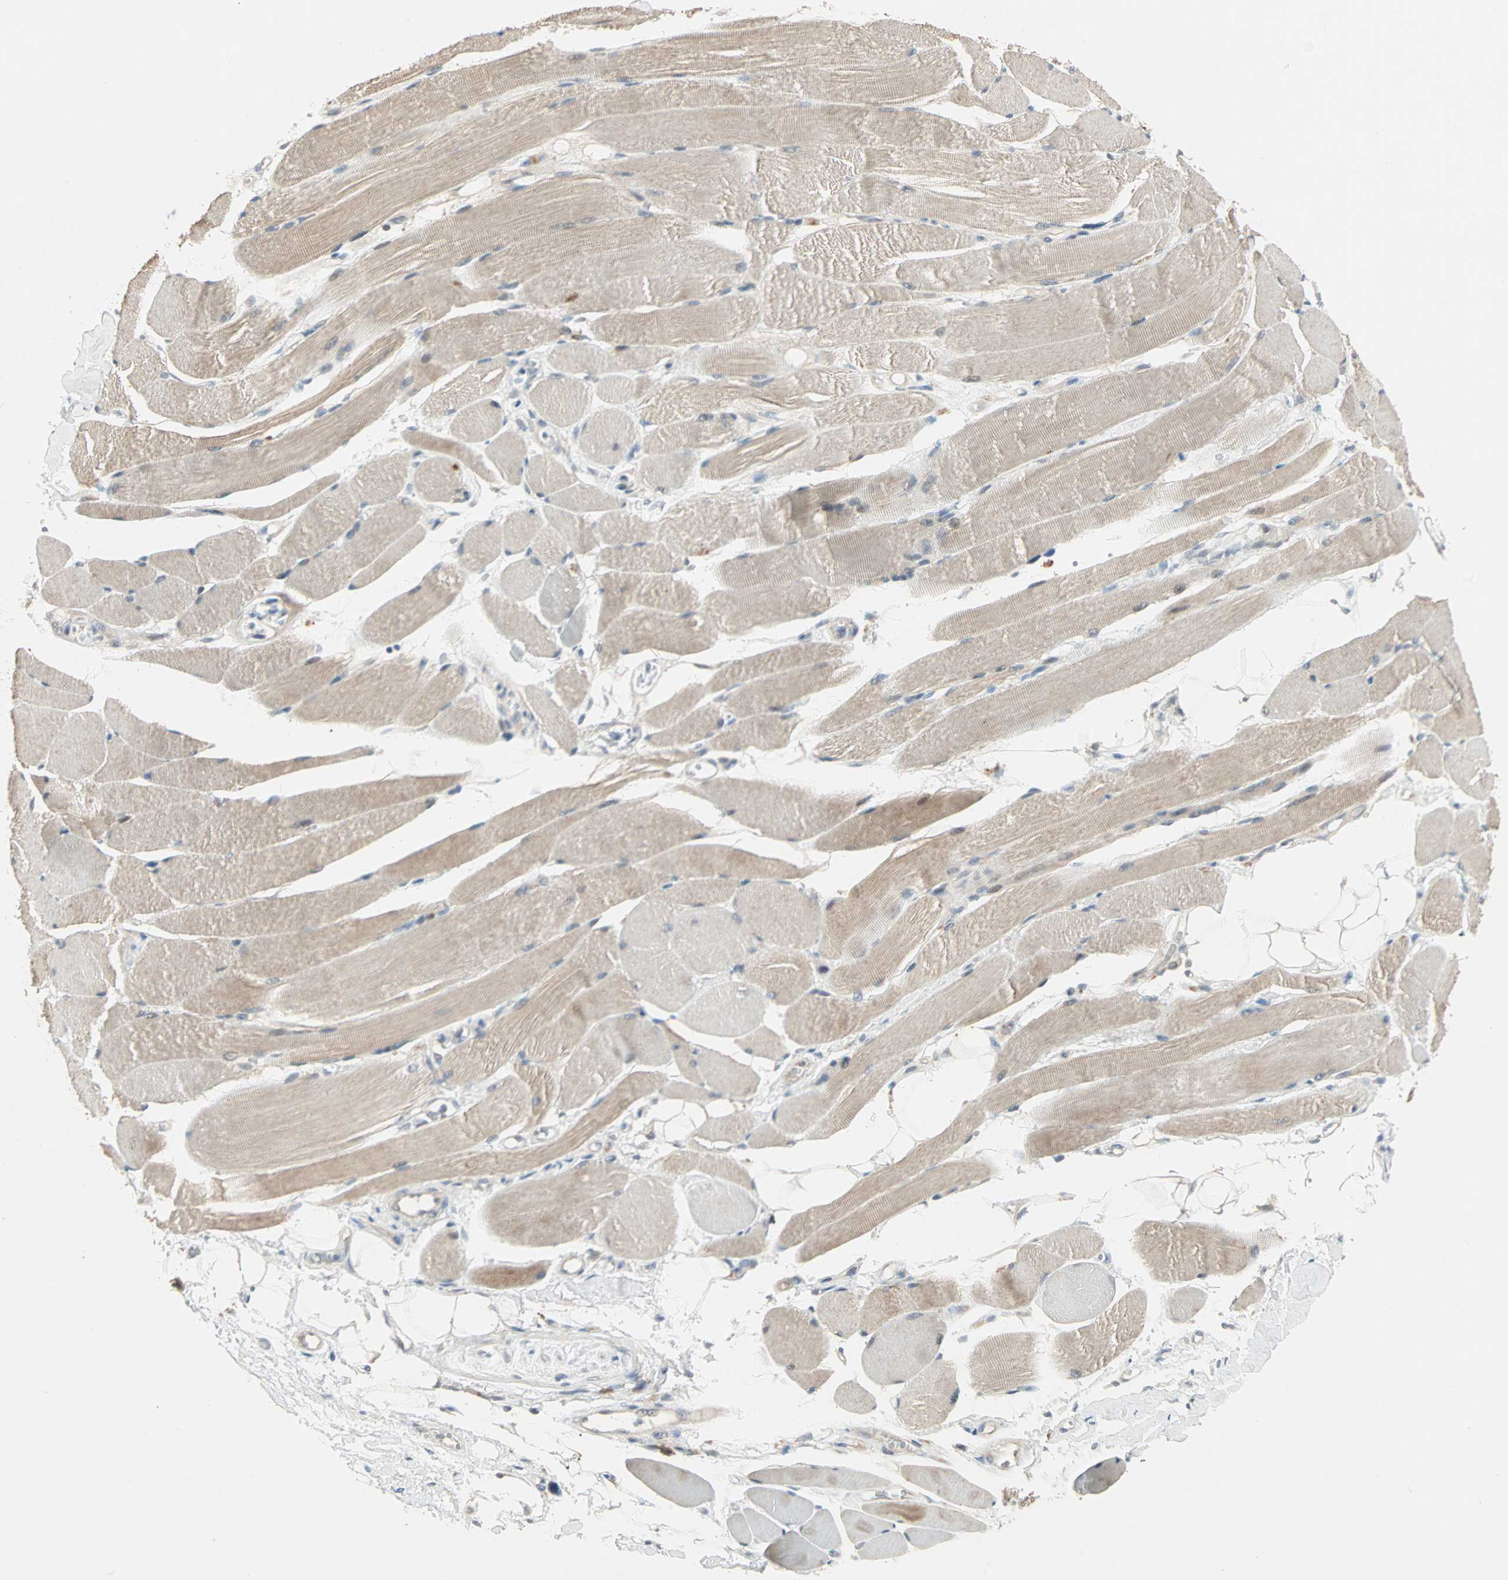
{"staining": {"intensity": "weak", "quantity": ">75%", "location": "cytoplasmic/membranous"}, "tissue": "skeletal muscle", "cell_type": "Myocytes", "image_type": "normal", "snomed": [{"axis": "morphology", "description": "Normal tissue, NOS"}, {"axis": "topography", "description": "Skeletal muscle"}, {"axis": "topography", "description": "Peripheral nerve tissue"}], "caption": "IHC (DAB (3,3'-diaminobenzidine)) staining of benign skeletal muscle reveals weak cytoplasmic/membranous protein staining in about >75% of myocytes. (IHC, brightfield microscopy, high magnification).", "gene": "RTL6", "patient": {"sex": "female", "age": 84}}